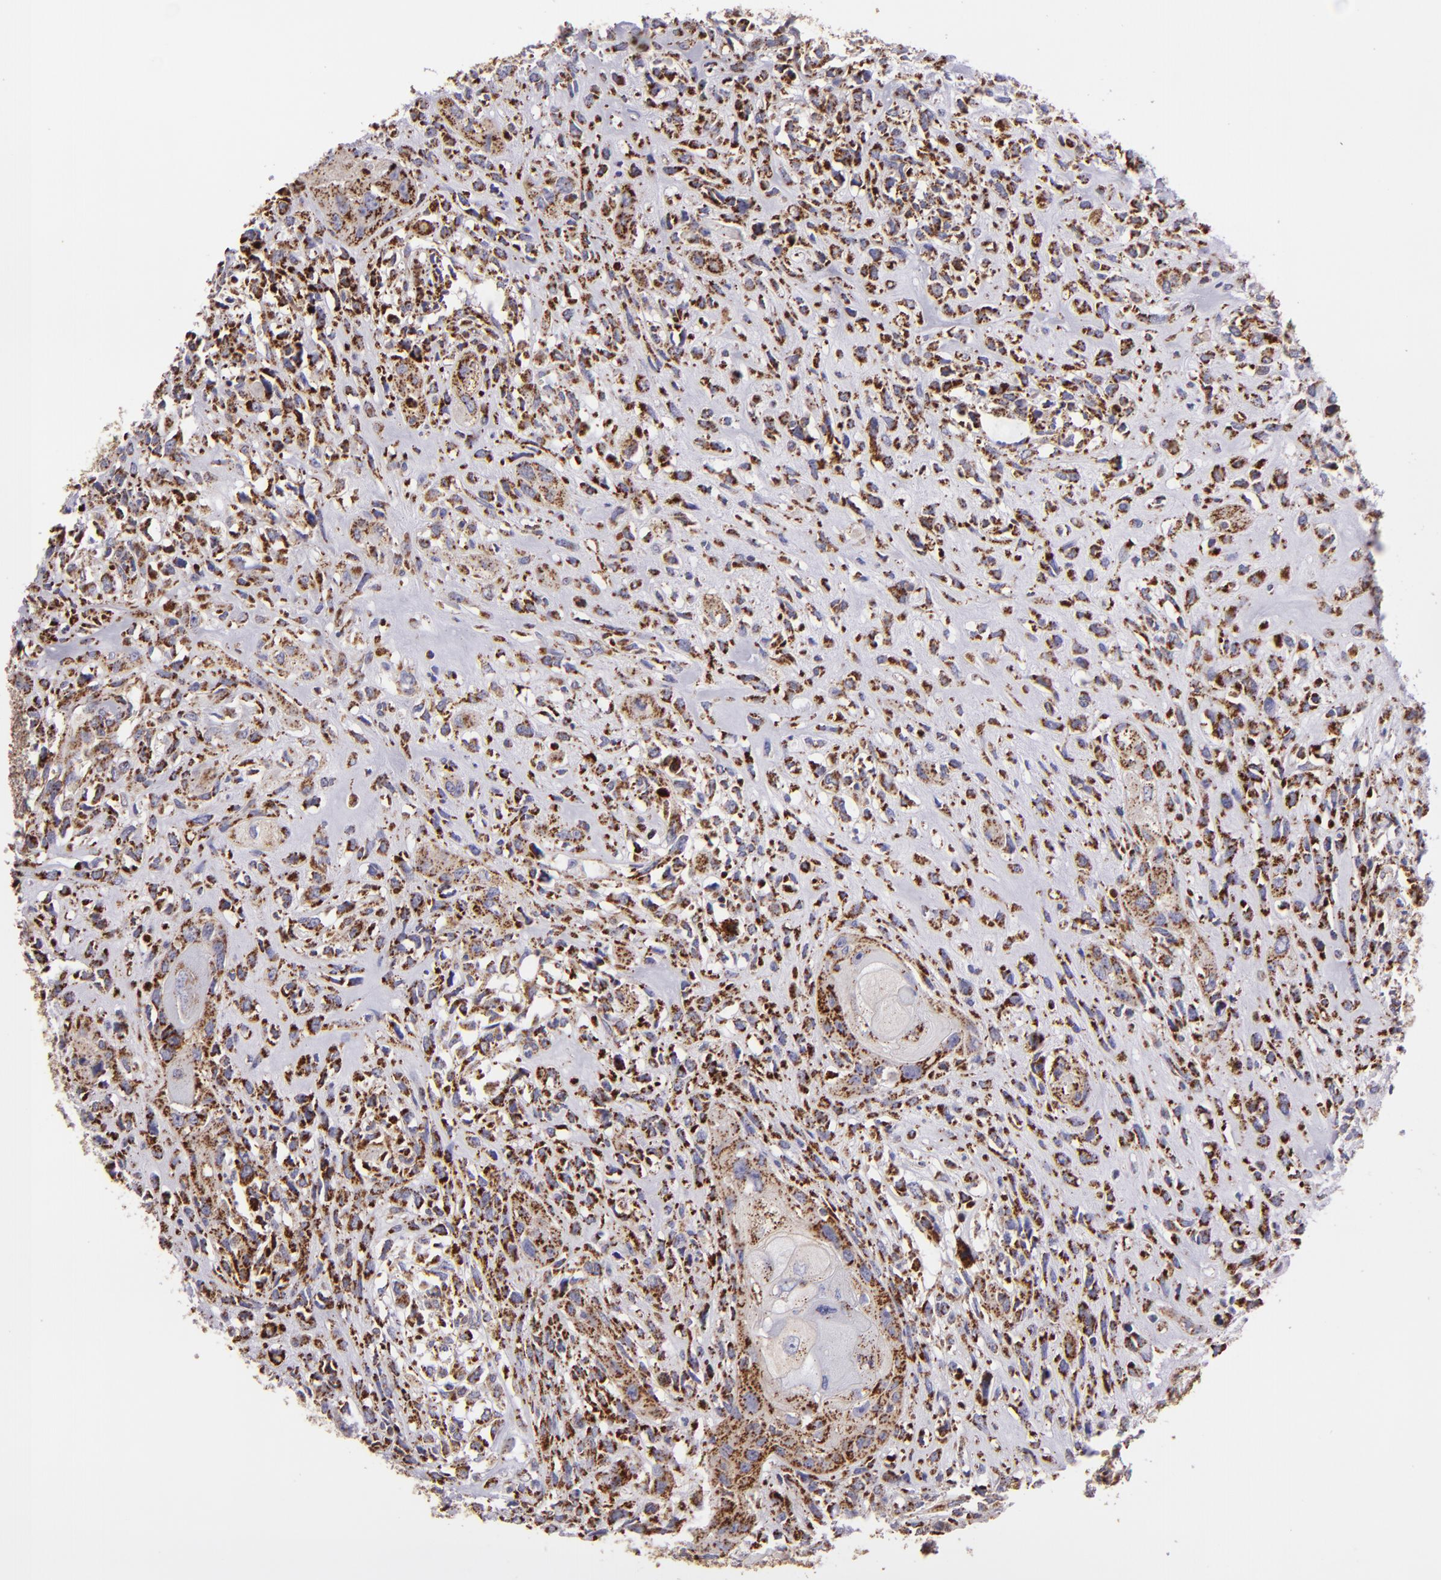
{"staining": {"intensity": "moderate", "quantity": ">75%", "location": "cytoplasmic/membranous"}, "tissue": "head and neck cancer", "cell_type": "Tumor cells", "image_type": "cancer", "snomed": [{"axis": "morphology", "description": "Neoplasm, malignant, NOS"}, {"axis": "topography", "description": "Salivary gland"}, {"axis": "topography", "description": "Head-Neck"}], "caption": "A micrograph of head and neck cancer stained for a protein exhibits moderate cytoplasmic/membranous brown staining in tumor cells.", "gene": "HSPD1", "patient": {"sex": "male", "age": 43}}